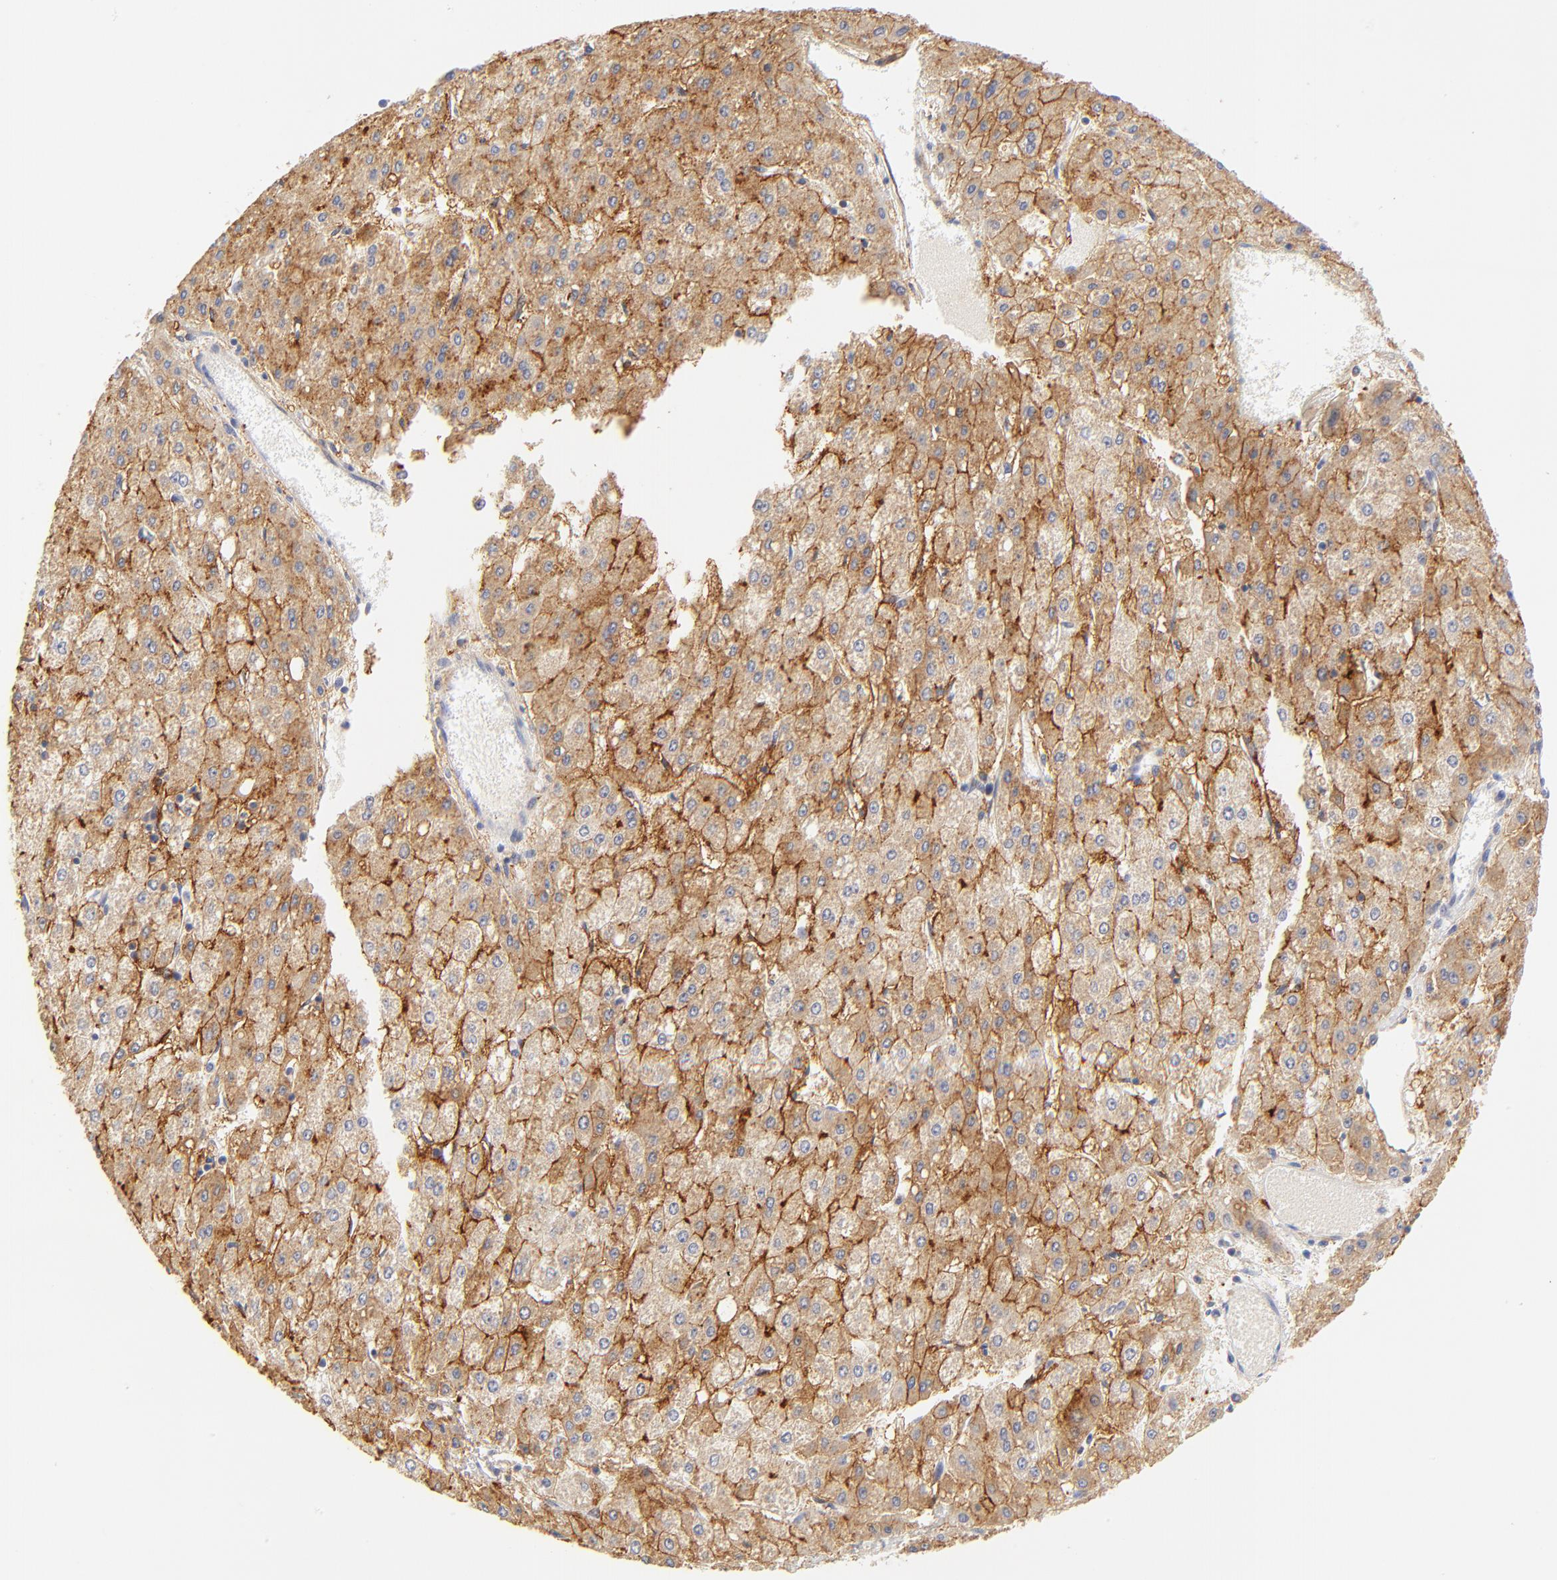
{"staining": {"intensity": "moderate", "quantity": "<25%", "location": "cytoplasmic/membranous"}, "tissue": "liver cancer", "cell_type": "Tumor cells", "image_type": "cancer", "snomed": [{"axis": "morphology", "description": "Carcinoma, Hepatocellular, NOS"}, {"axis": "topography", "description": "Liver"}], "caption": "Immunohistochemistry (IHC) image of human liver cancer (hepatocellular carcinoma) stained for a protein (brown), which reveals low levels of moderate cytoplasmic/membranous staining in about <25% of tumor cells.", "gene": "MDGA2", "patient": {"sex": "female", "age": 52}}